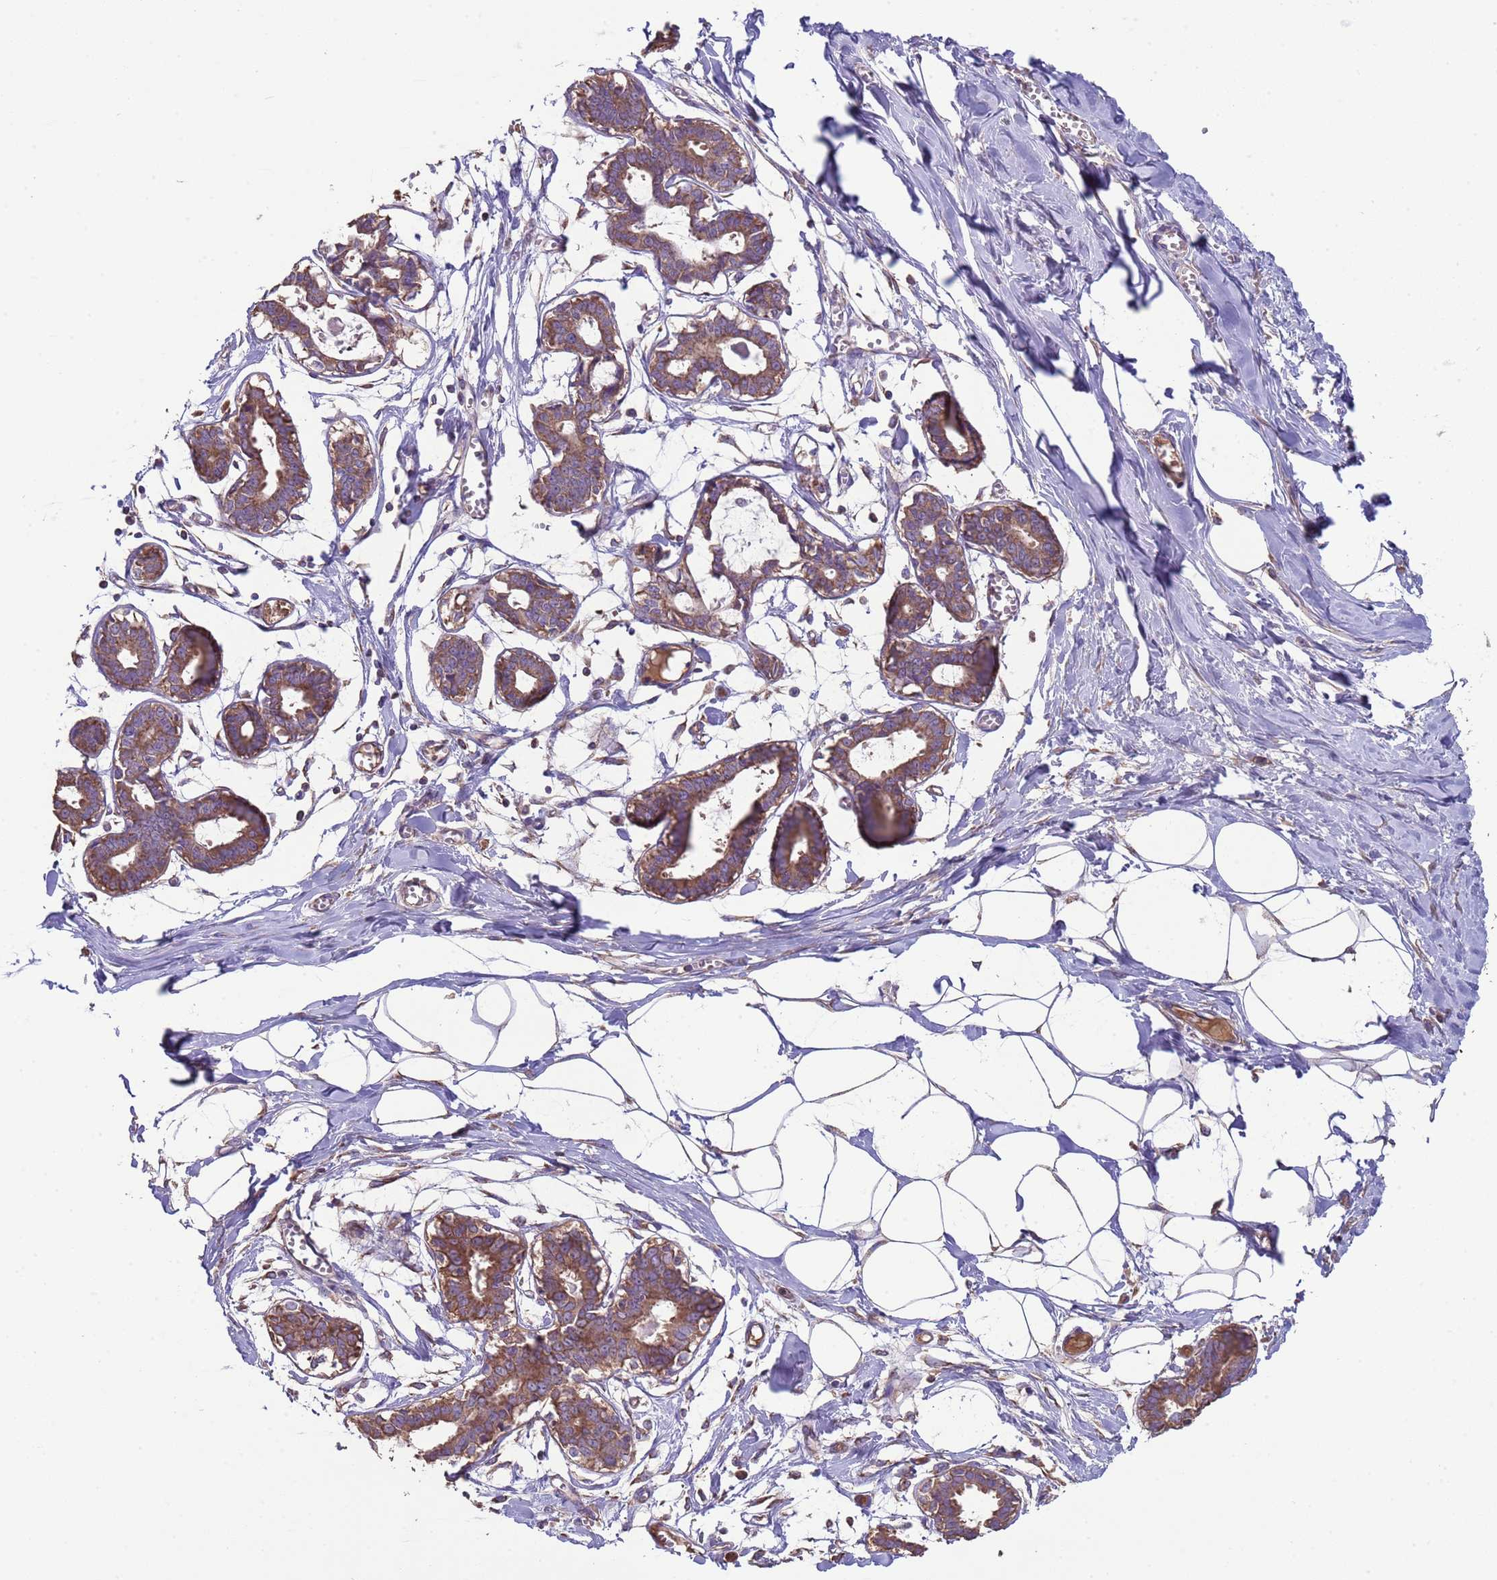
{"staining": {"intensity": "negative", "quantity": "none", "location": "none"}, "tissue": "breast", "cell_type": "Adipocytes", "image_type": "normal", "snomed": [{"axis": "morphology", "description": "Normal tissue, NOS"}, {"axis": "topography", "description": "Breast"}], "caption": "This is a micrograph of immunohistochemistry staining of normal breast, which shows no staining in adipocytes.", "gene": "EEF1AKMT1", "patient": {"sex": "female", "age": 27}}